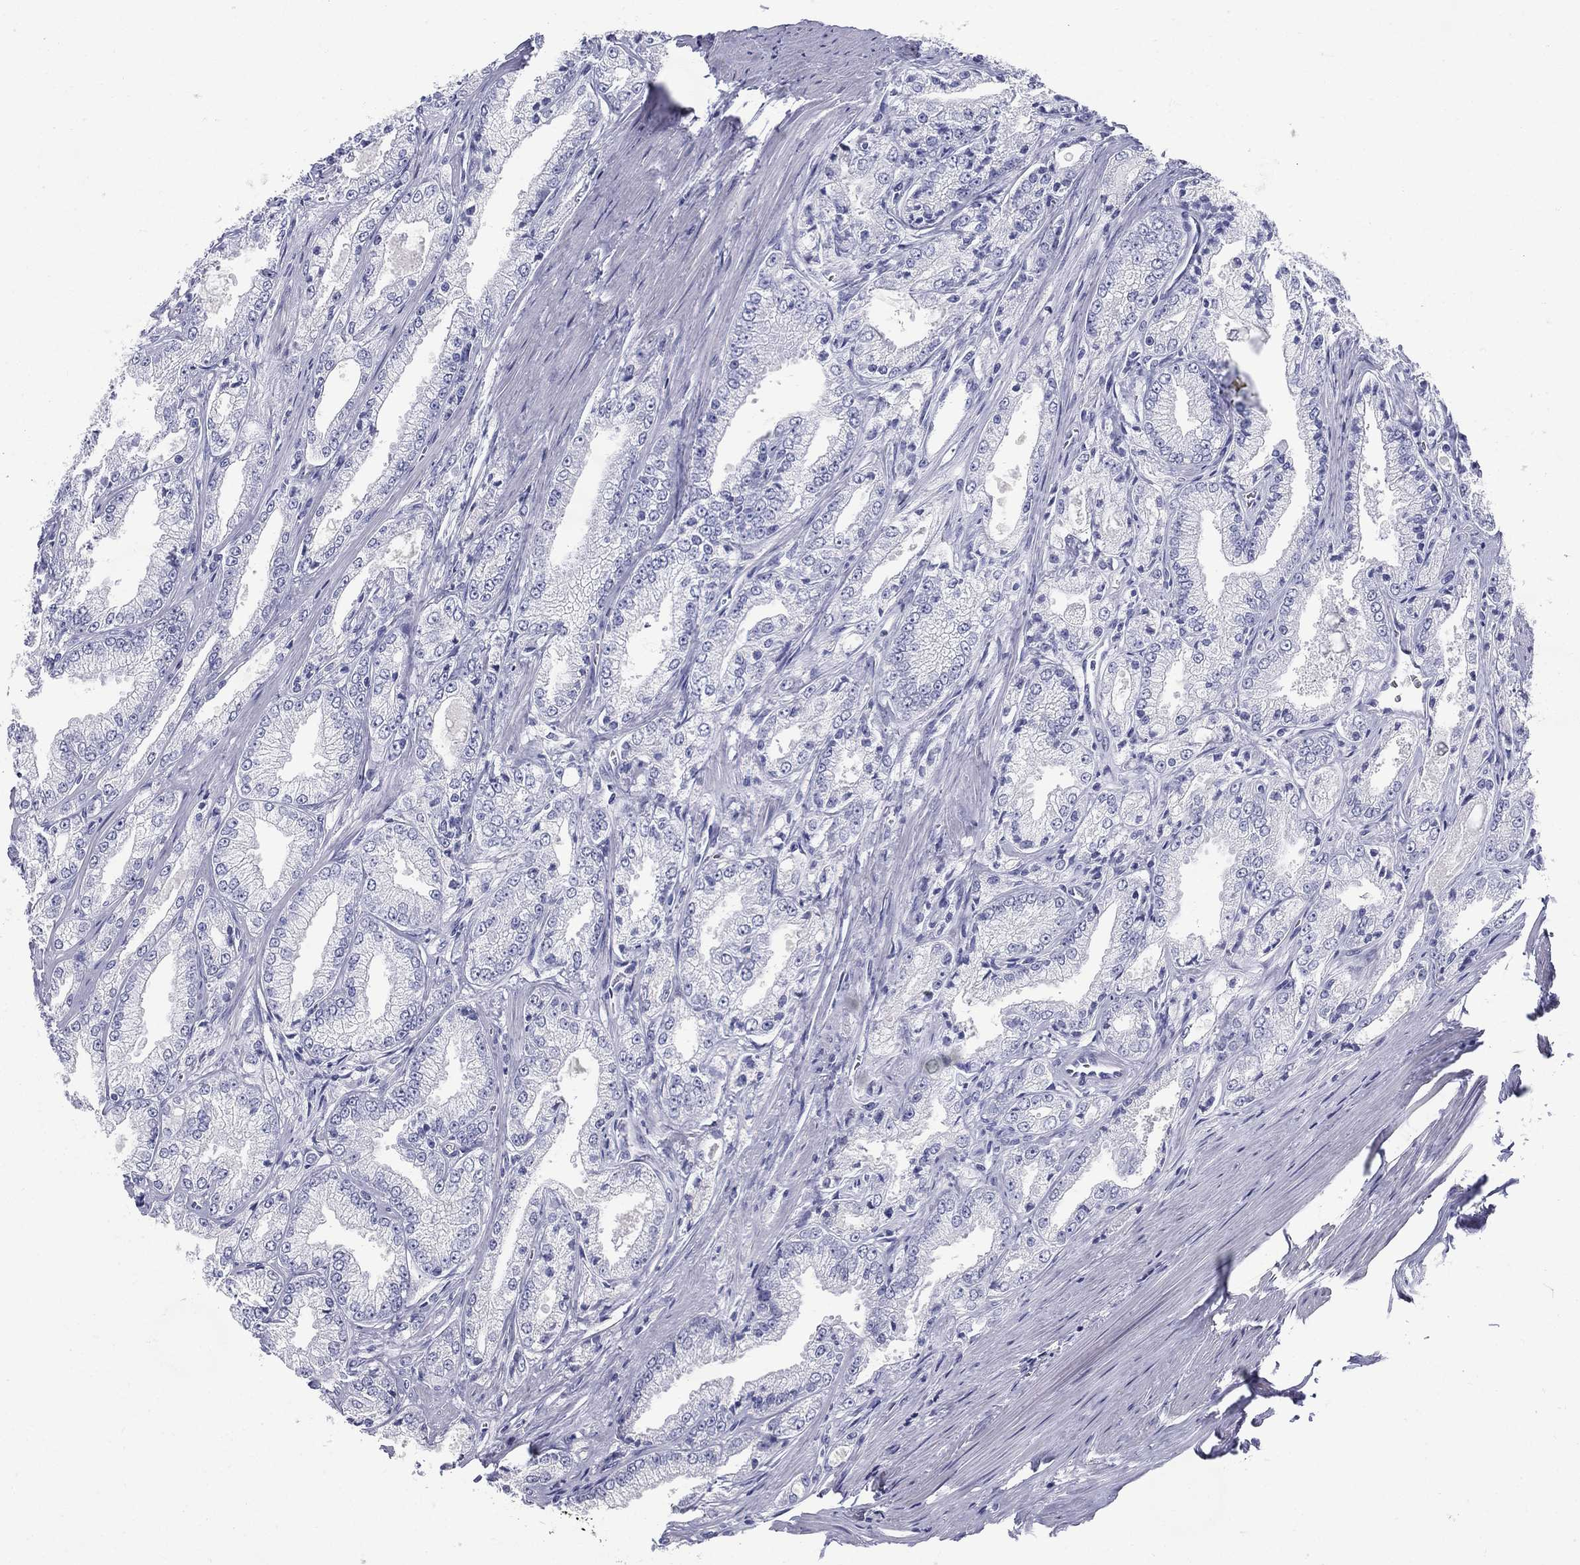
{"staining": {"intensity": "negative", "quantity": "none", "location": "none"}, "tissue": "prostate cancer", "cell_type": "Tumor cells", "image_type": "cancer", "snomed": [{"axis": "morphology", "description": "Adenocarcinoma, NOS"}, {"axis": "morphology", "description": "Adenocarcinoma, High grade"}, {"axis": "topography", "description": "Prostate"}], "caption": "Tumor cells show no significant protein expression in prostate adenocarcinoma.", "gene": "KIF2C", "patient": {"sex": "male", "age": 70}}